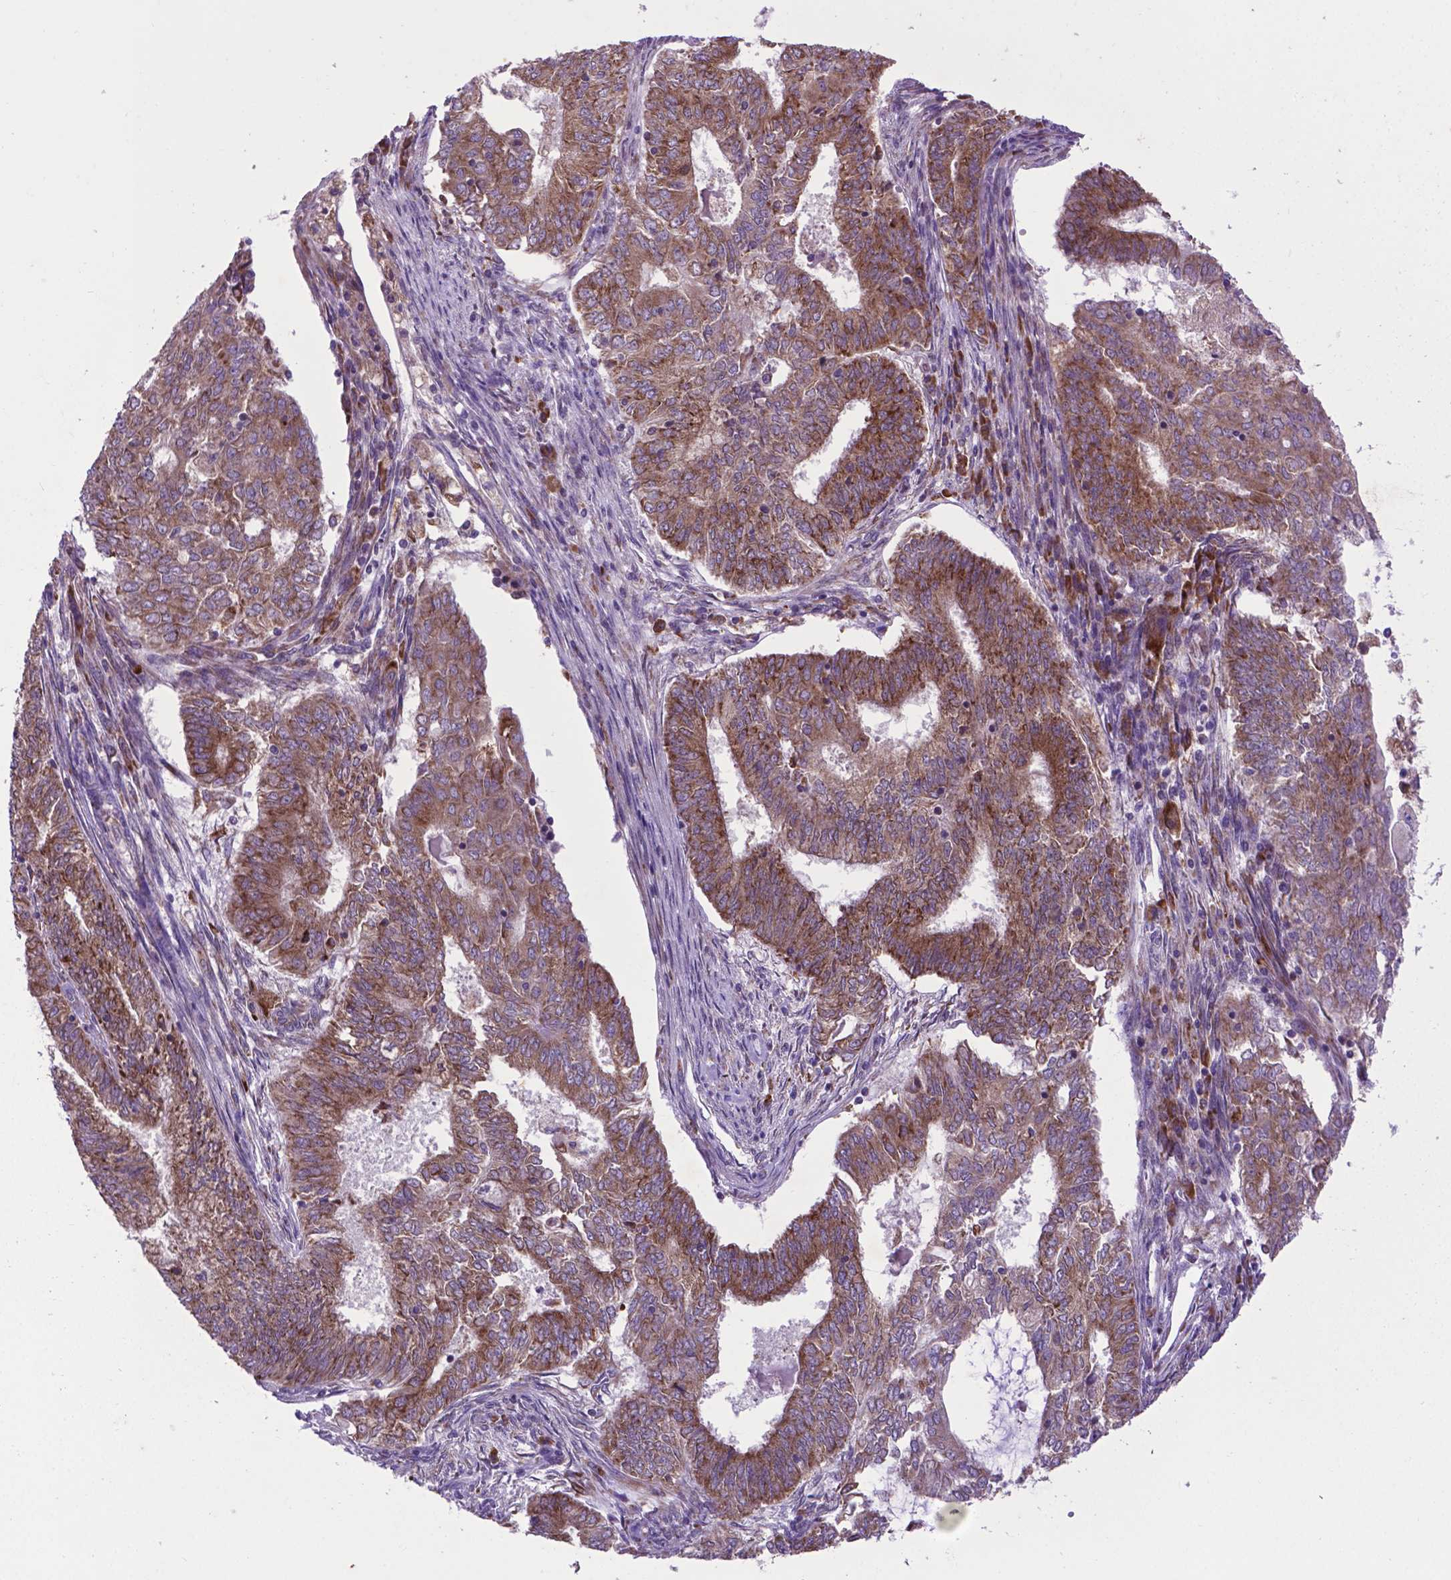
{"staining": {"intensity": "moderate", "quantity": ">75%", "location": "cytoplasmic/membranous"}, "tissue": "endometrial cancer", "cell_type": "Tumor cells", "image_type": "cancer", "snomed": [{"axis": "morphology", "description": "Adenocarcinoma, NOS"}, {"axis": "topography", "description": "Endometrium"}], "caption": "IHC staining of endometrial cancer (adenocarcinoma), which displays medium levels of moderate cytoplasmic/membranous staining in about >75% of tumor cells indicating moderate cytoplasmic/membranous protein expression. The staining was performed using DAB (brown) for protein detection and nuclei were counterstained in hematoxylin (blue).", "gene": "WDR83OS", "patient": {"sex": "female", "age": 62}}